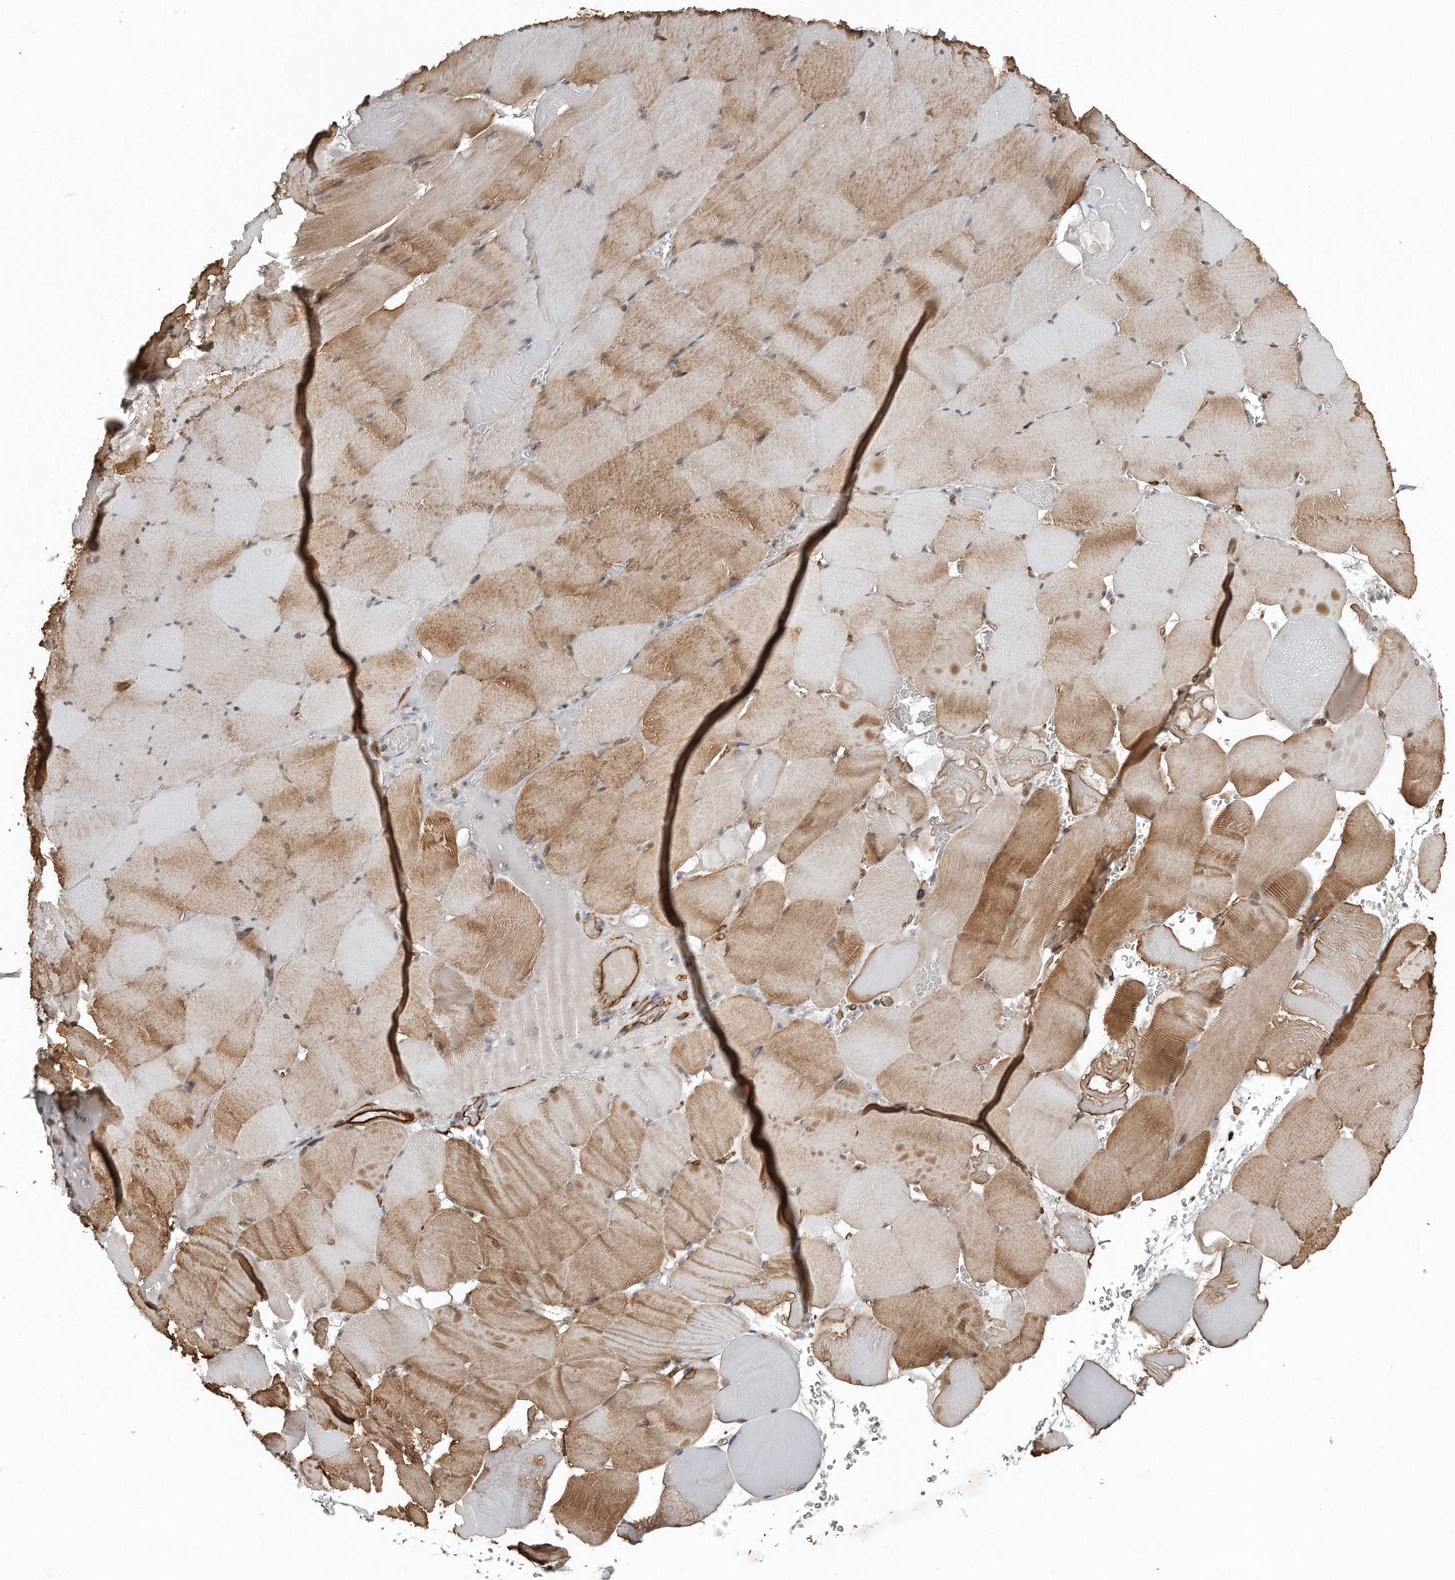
{"staining": {"intensity": "moderate", "quantity": "25%-75%", "location": "cytoplasmic/membranous"}, "tissue": "skeletal muscle", "cell_type": "Myocytes", "image_type": "normal", "snomed": [{"axis": "morphology", "description": "Normal tissue, NOS"}, {"axis": "topography", "description": "Skeletal muscle"}], "caption": "Protein analysis of unremarkable skeletal muscle demonstrates moderate cytoplasmic/membranous expression in approximately 25%-75% of myocytes. The protein is shown in brown color, while the nuclei are stained blue.", "gene": "SNAP47", "patient": {"sex": "male", "age": 62}}